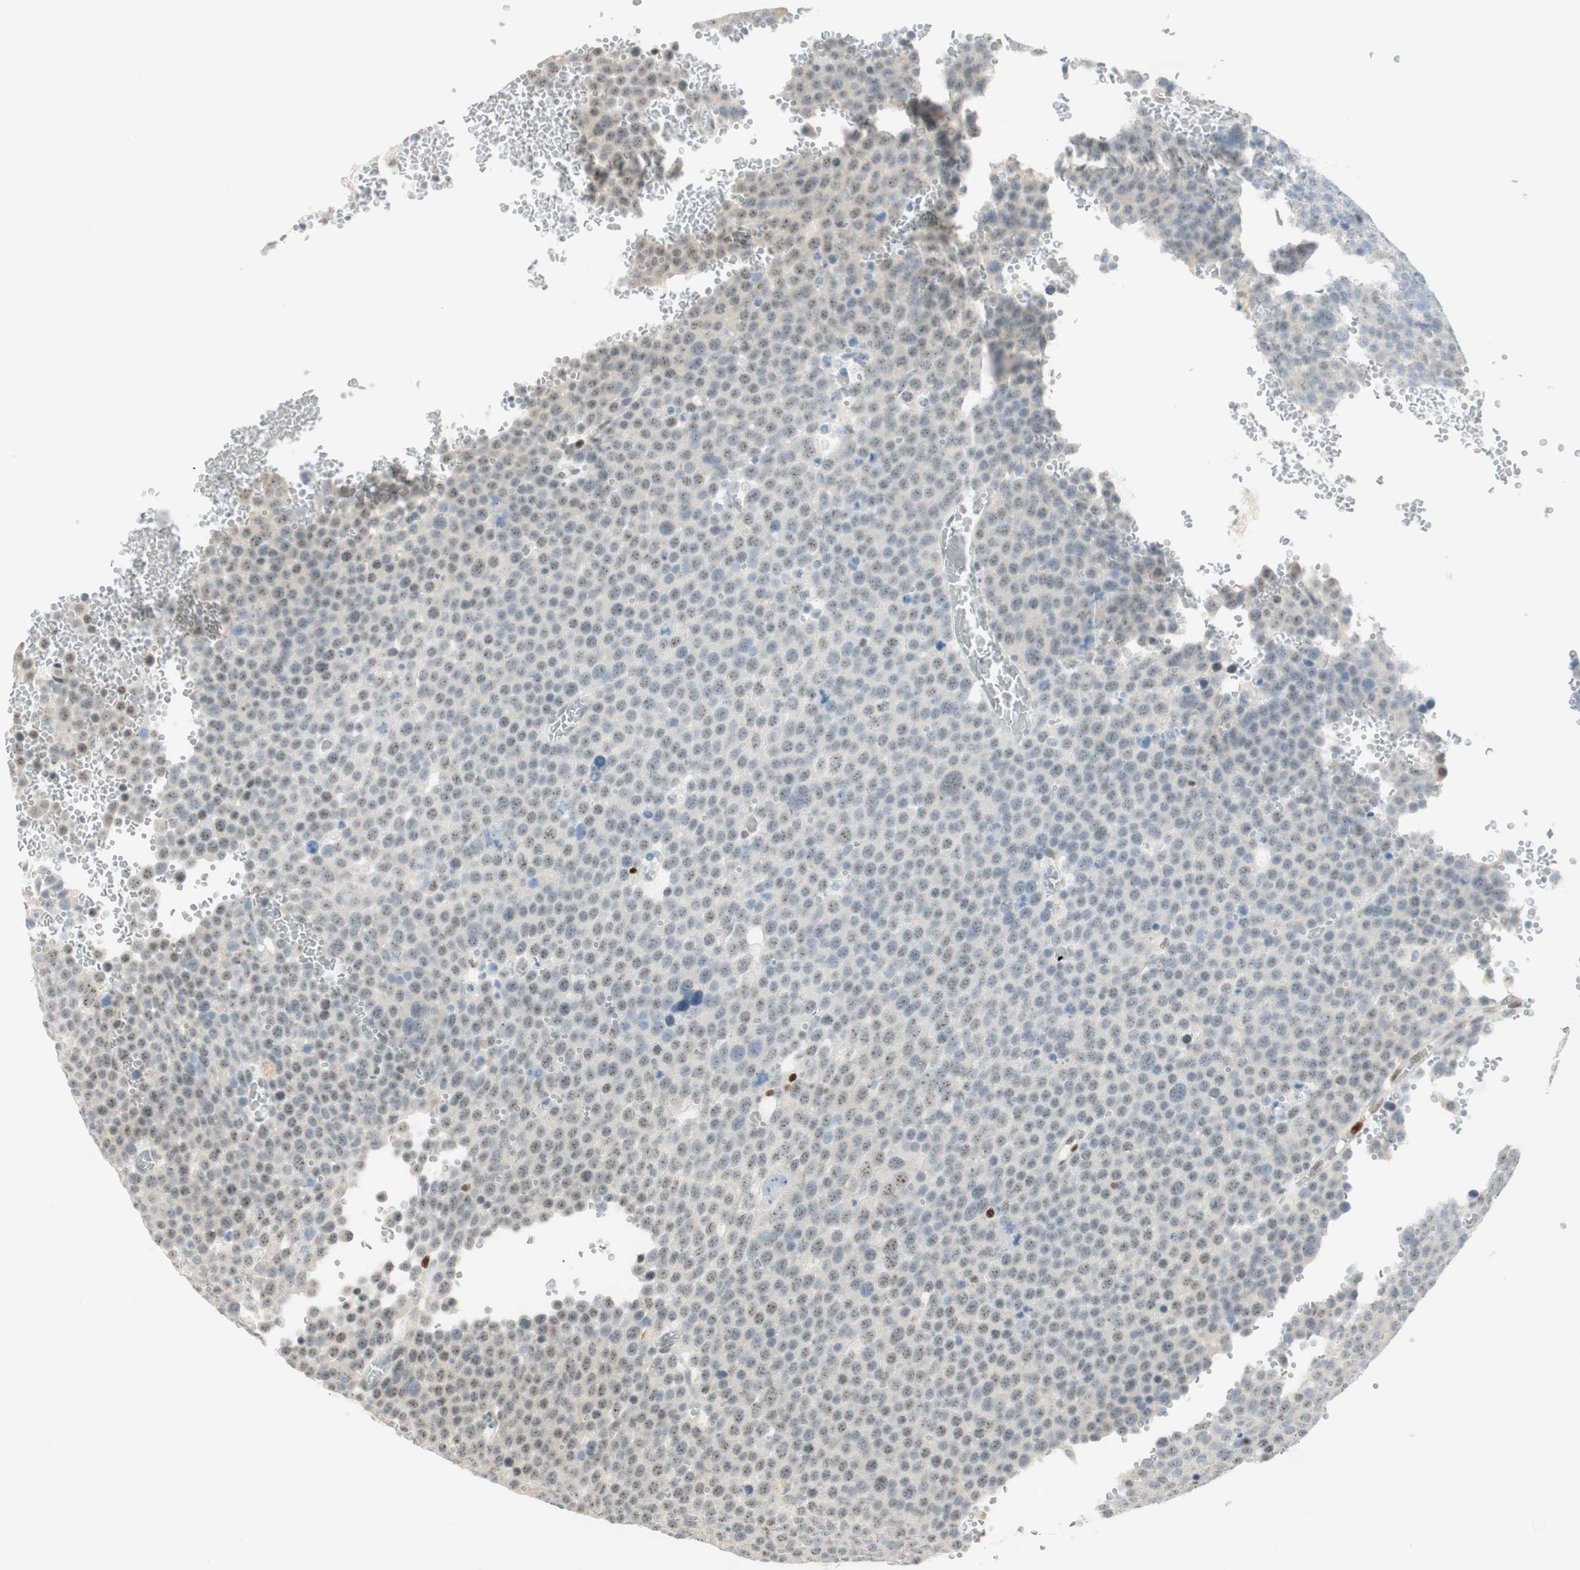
{"staining": {"intensity": "weak", "quantity": "25%-75%", "location": "nuclear"}, "tissue": "testis cancer", "cell_type": "Tumor cells", "image_type": "cancer", "snomed": [{"axis": "morphology", "description": "Seminoma, NOS"}, {"axis": "topography", "description": "Testis"}], "caption": "IHC (DAB) staining of testis cancer (seminoma) reveals weak nuclear protein expression in approximately 25%-75% of tumor cells.", "gene": "MSX2", "patient": {"sex": "male", "age": 71}}